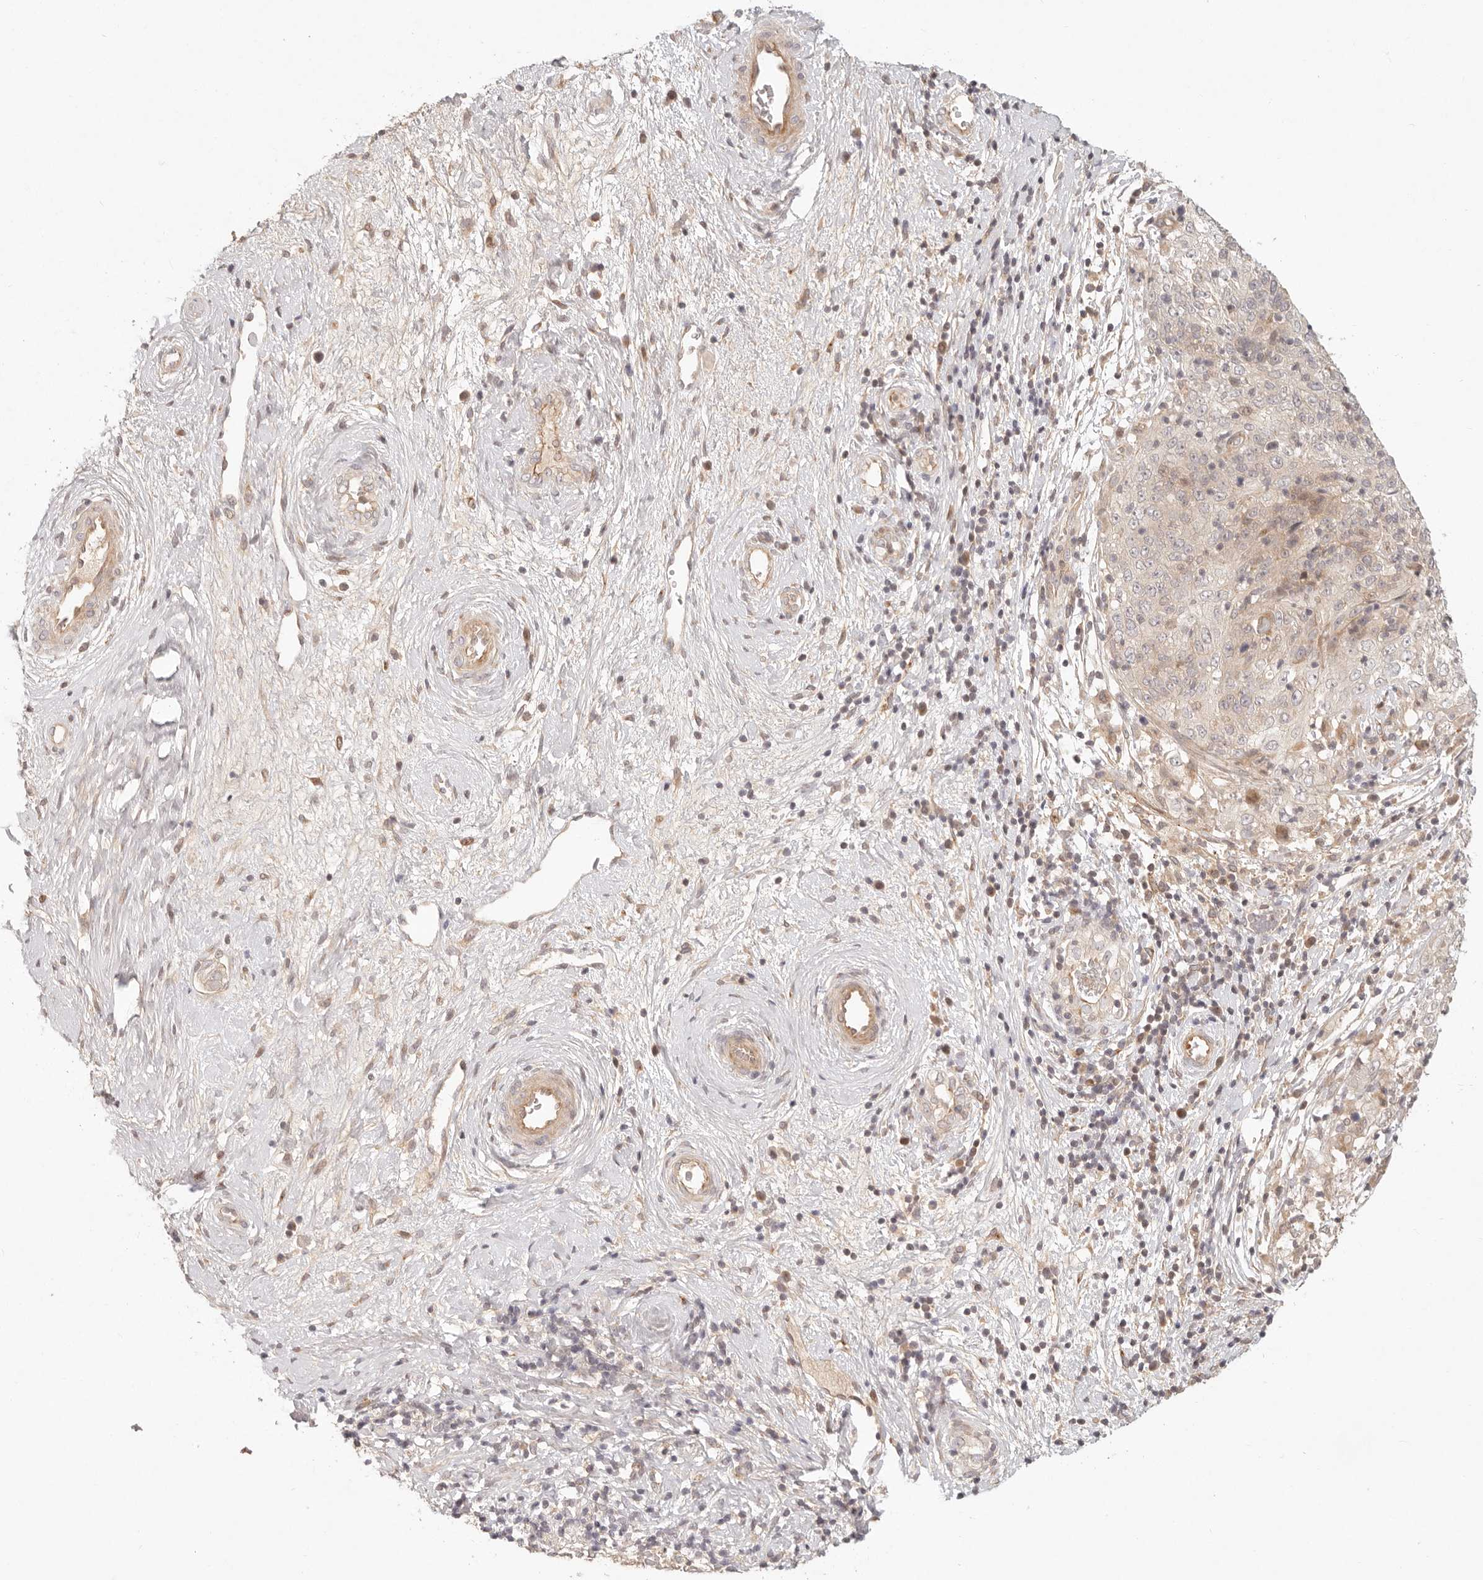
{"staining": {"intensity": "negative", "quantity": "none", "location": "none"}, "tissue": "cervical cancer", "cell_type": "Tumor cells", "image_type": "cancer", "snomed": [{"axis": "morphology", "description": "Squamous cell carcinoma, NOS"}, {"axis": "topography", "description": "Cervix"}], "caption": "A photomicrograph of cervical squamous cell carcinoma stained for a protein exhibits no brown staining in tumor cells.", "gene": "PPP1R3B", "patient": {"sex": "female", "age": 48}}